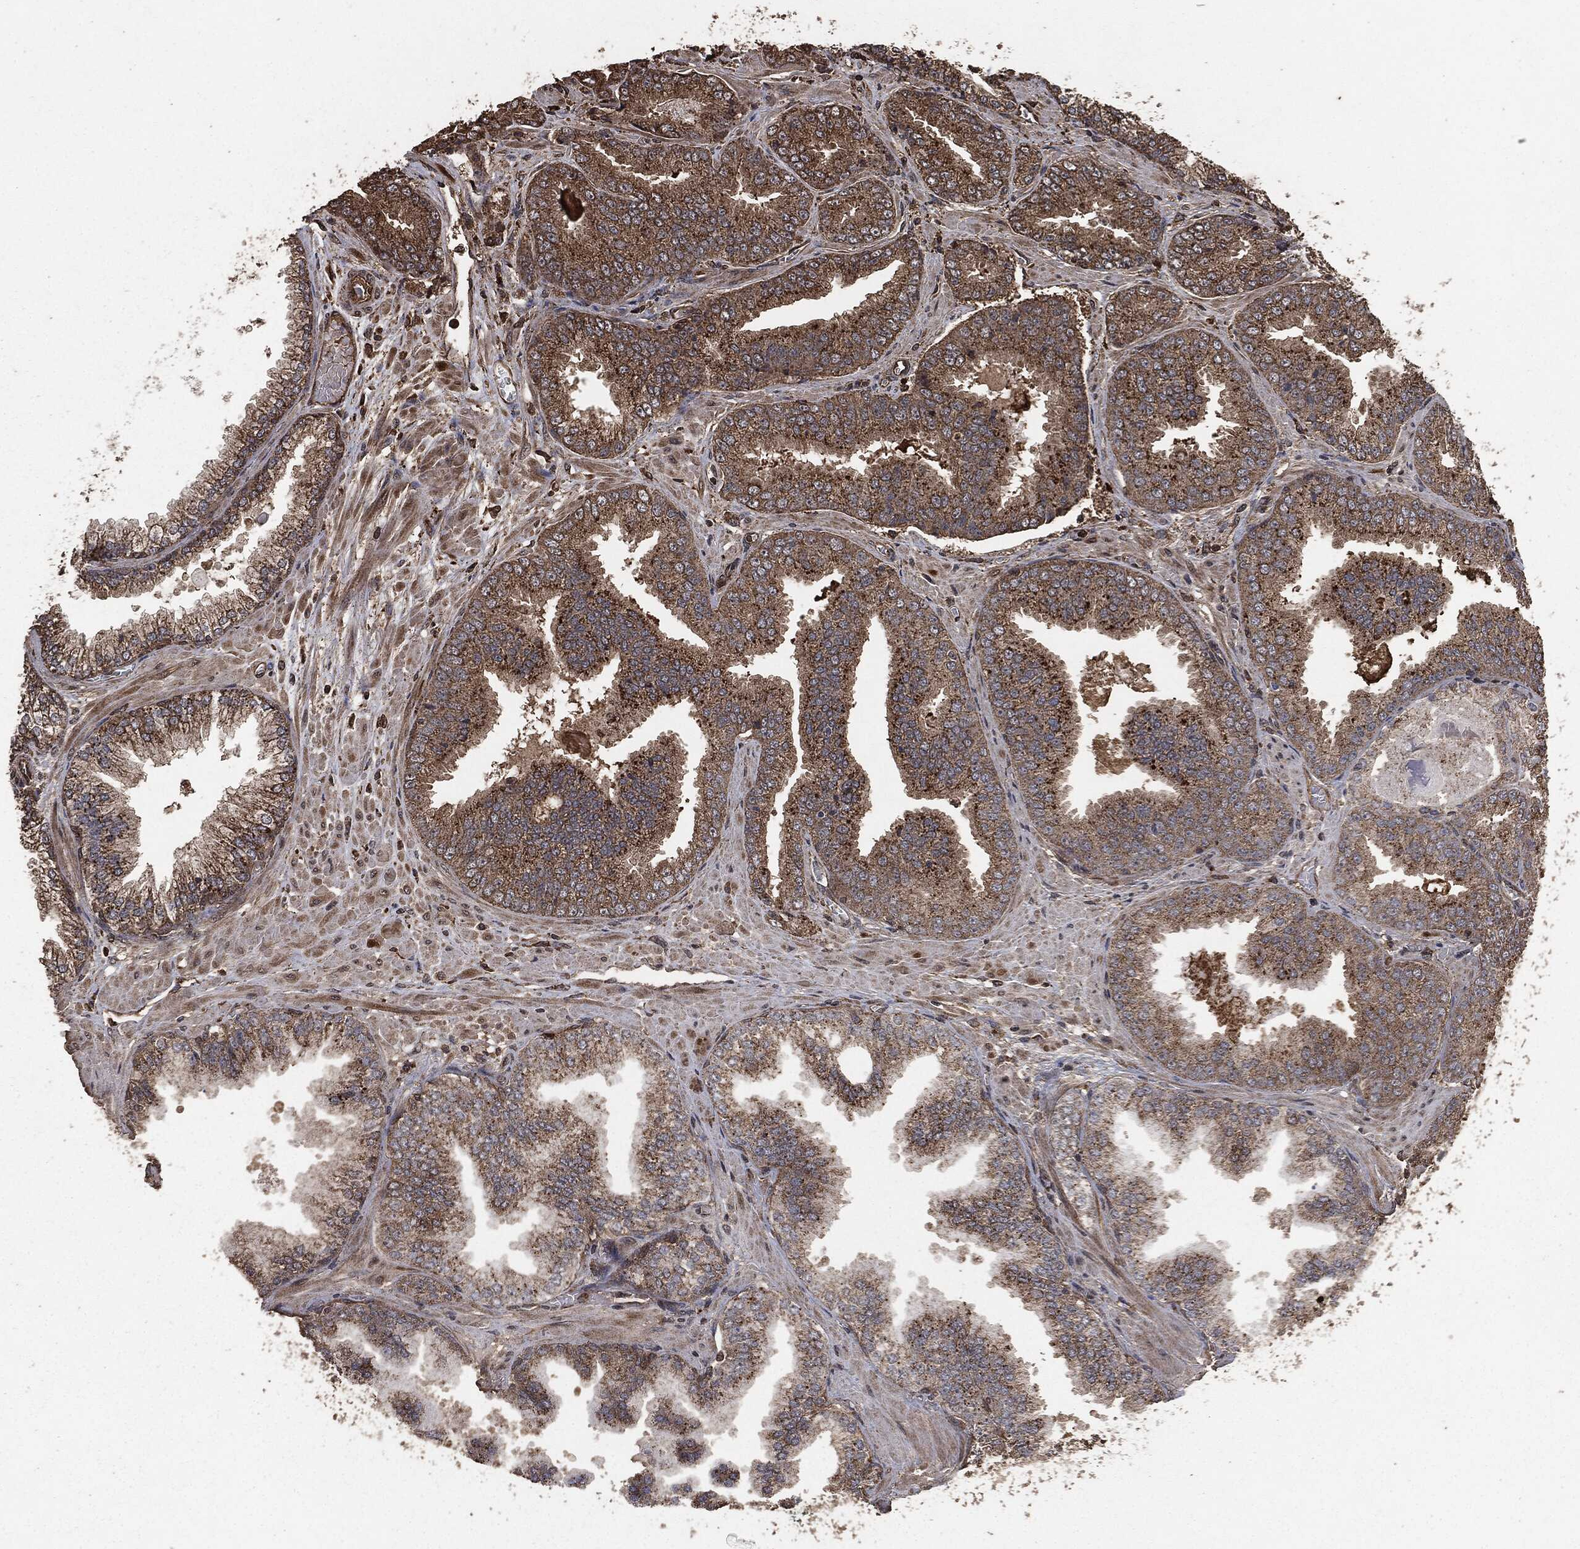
{"staining": {"intensity": "strong", "quantity": "<25%", "location": "cytoplasmic/membranous"}, "tissue": "prostate cancer", "cell_type": "Tumor cells", "image_type": "cancer", "snomed": [{"axis": "morphology", "description": "Adenocarcinoma, Low grade"}, {"axis": "topography", "description": "Prostate"}], "caption": "IHC image of neoplastic tissue: prostate cancer stained using immunohistochemistry (IHC) reveals medium levels of strong protein expression localized specifically in the cytoplasmic/membranous of tumor cells, appearing as a cytoplasmic/membranous brown color.", "gene": "EGFR", "patient": {"sex": "male", "age": 72}}